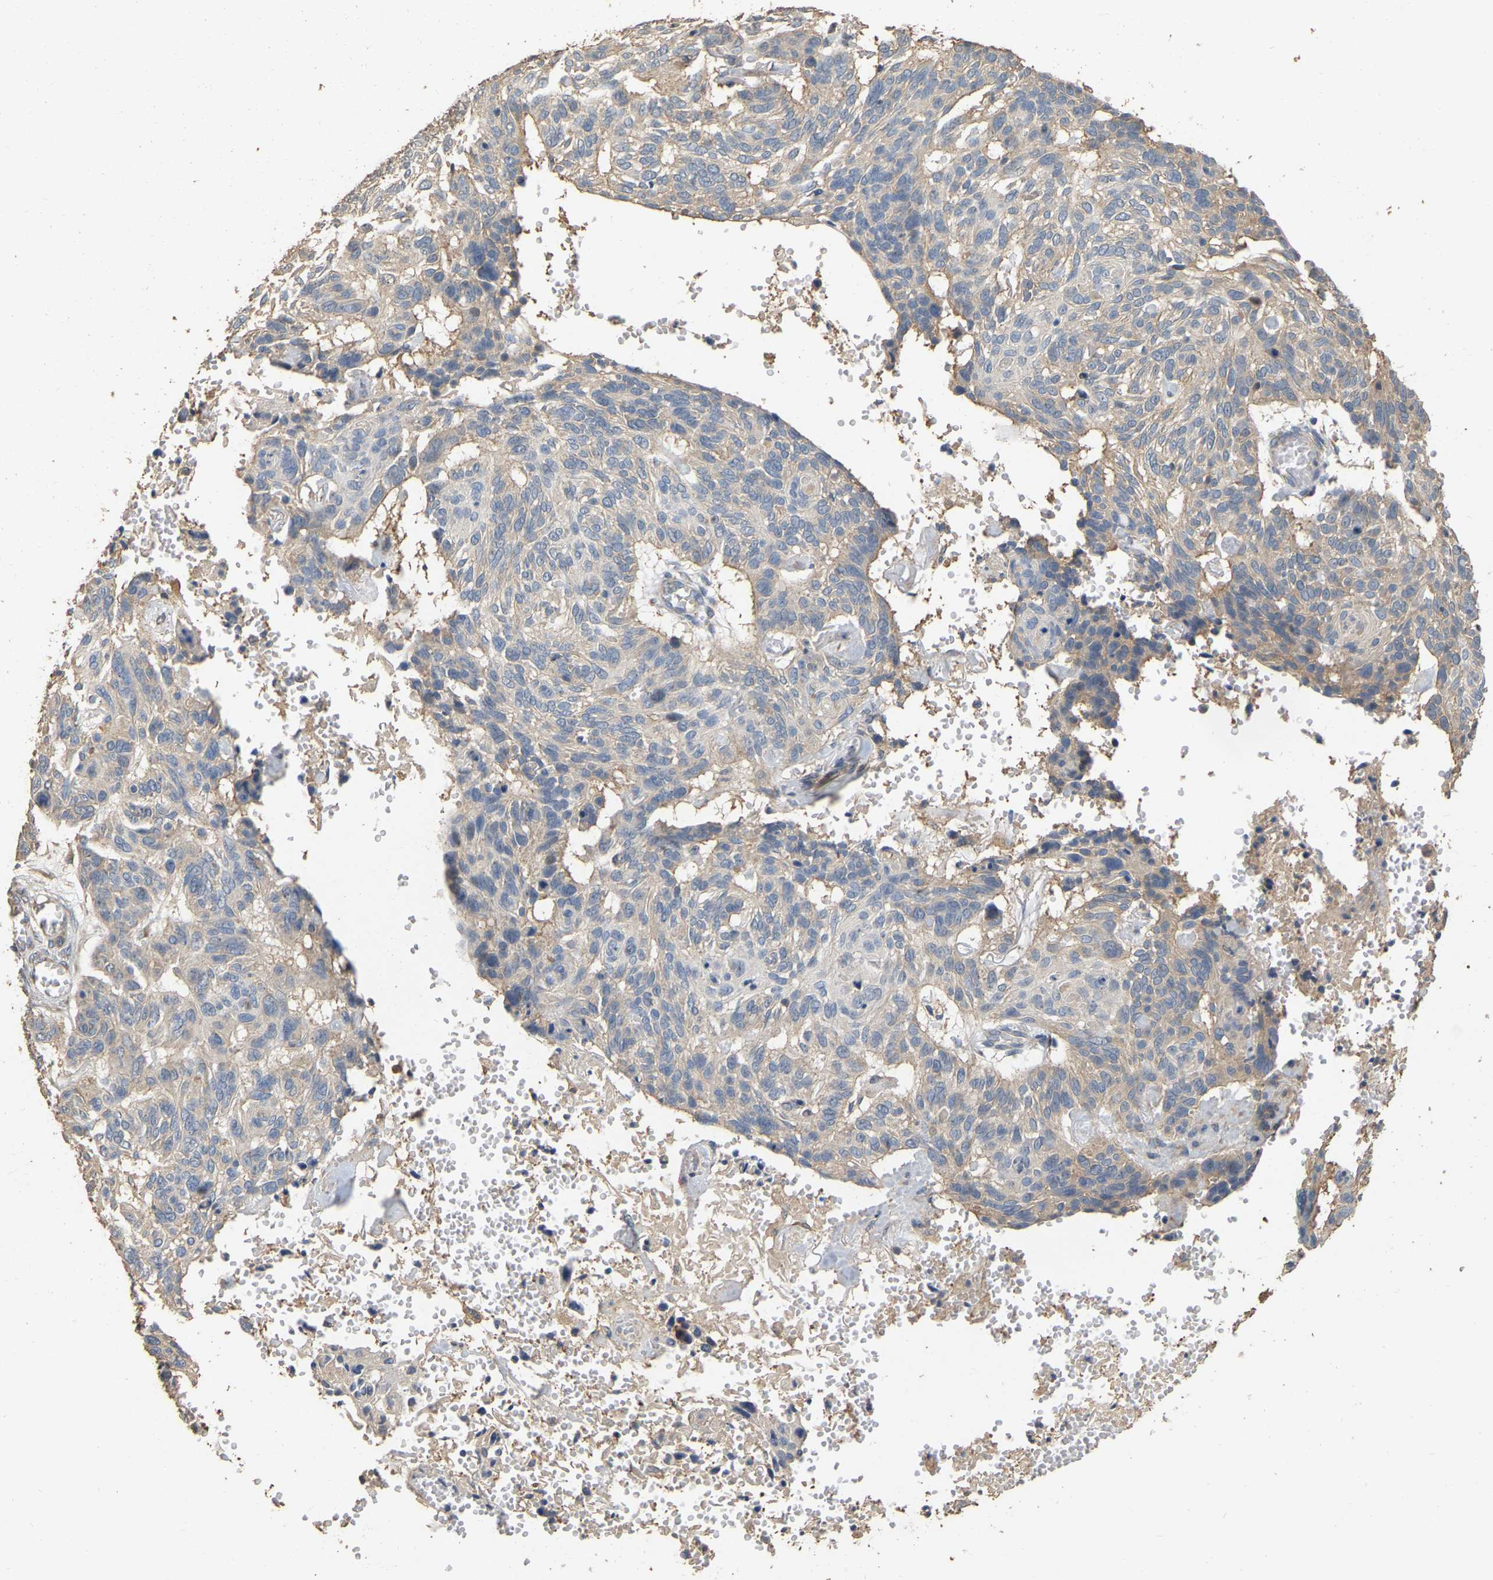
{"staining": {"intensity": "negative", "quantity": "none", "location": "none"}, "tissue": "skin cancer", "cell_type": "Tumor cells", "image_type": "cancer", "snomed": [{"axis": "morphology", "description": "Basal cell carcinoma"}, {"axis": "topography", "description": "Skin"}], "caption": "The photomicrograph exhibits no staining of tumor cells in skin cancer (basal cell carcinoma).", "gene": "NCS1", "patient": {"sex": "male", "age": 85}}